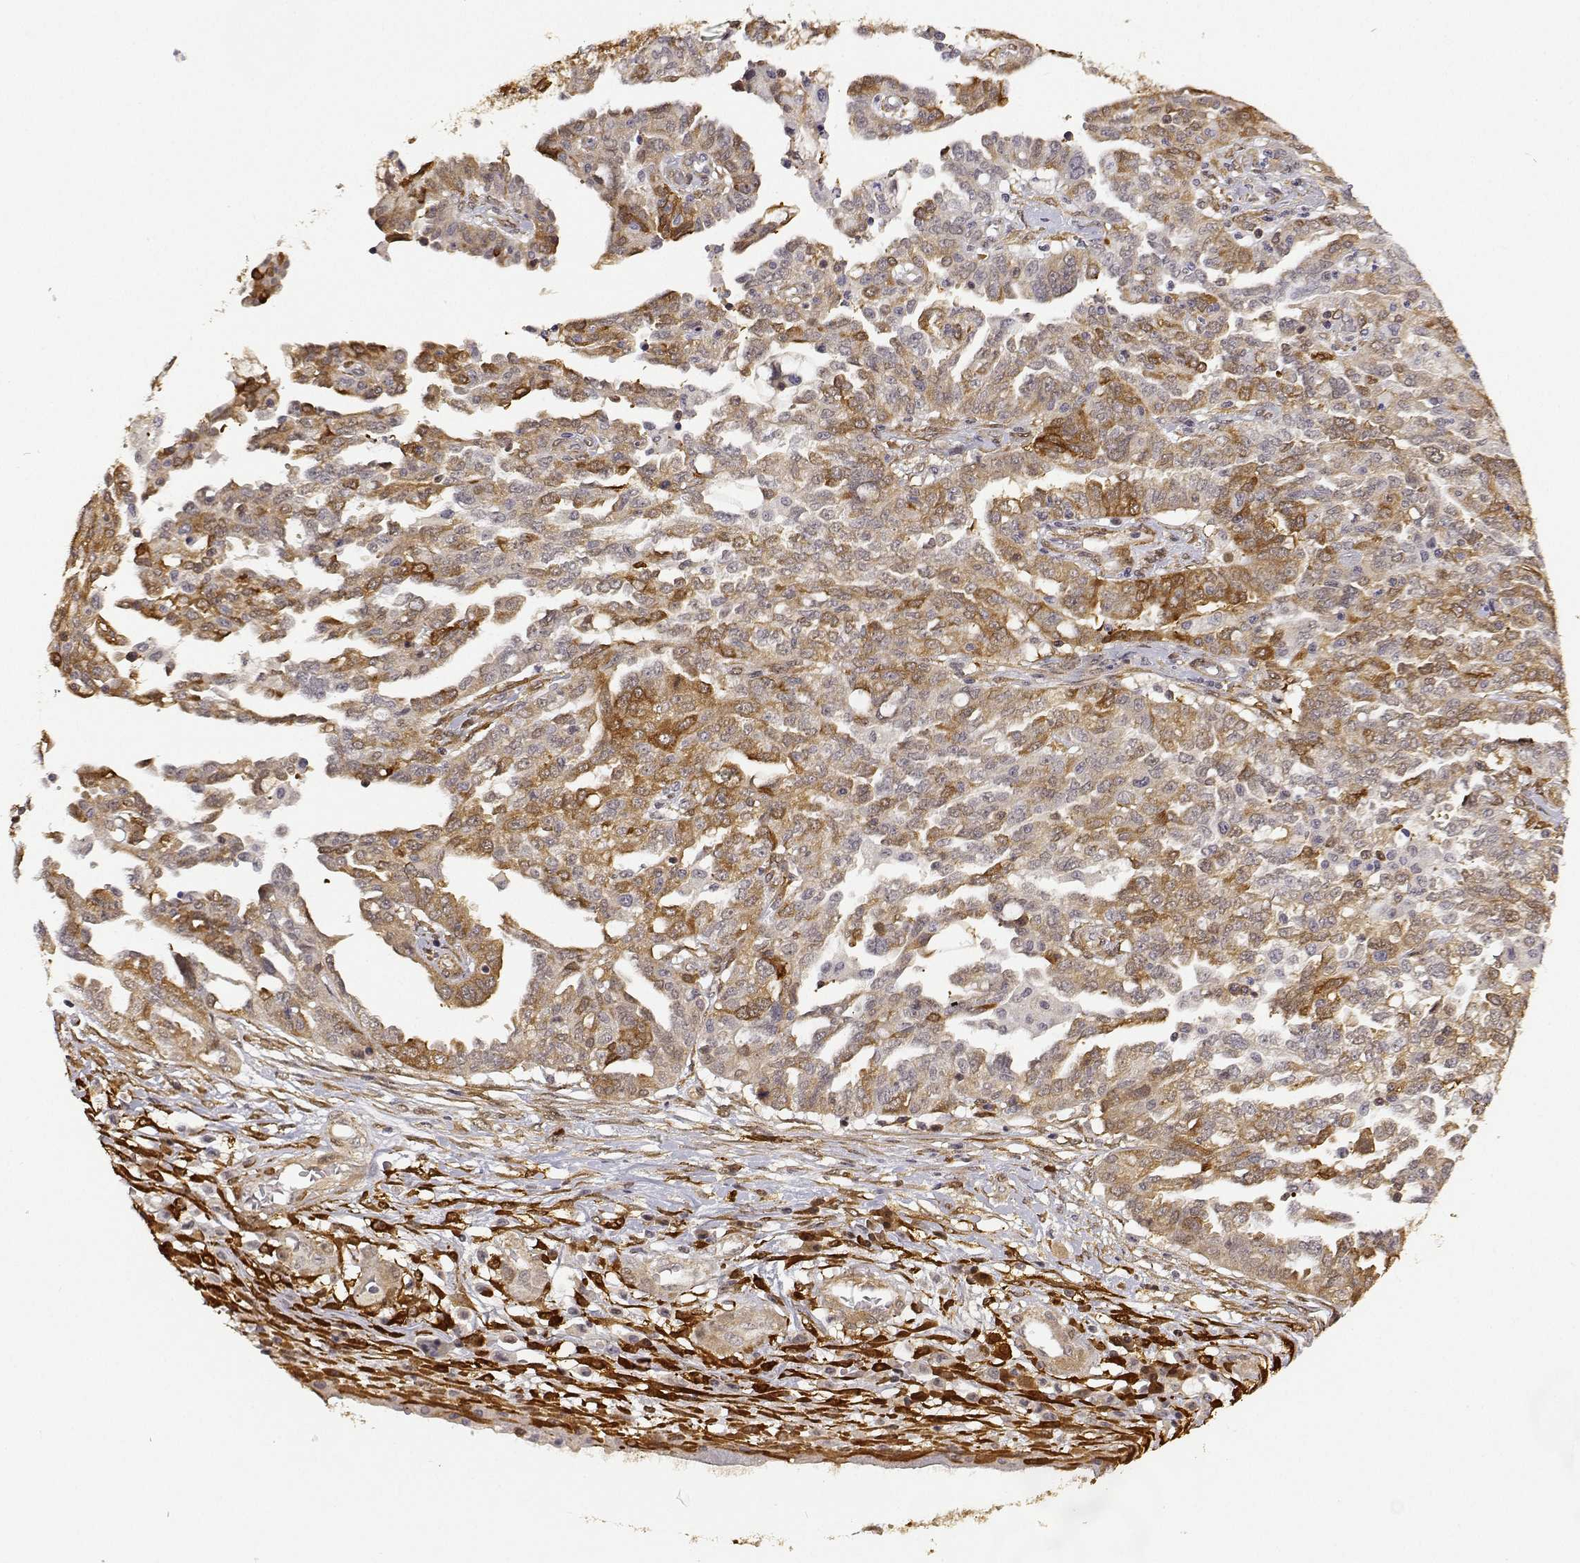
{"staining": {"intensity": "moderate", "quantity": ">75%", "location": "cytoplasmic/membranous"}, "tissue": "ovarian cancer", "cell_type": "Tumor cells", "image_type": "cancer", "snomed": [{"axis": "morphology", "description": "Cystadenocarcinoma, serous, NOS"}, {"axis": "topography", "description": "Ovary"}], "caption": "Moderate cytoplasmic/membranous expression is appreciated in approximately >75% of tumor cells in ovarian cancer (serous cystadenocarcinoma).", "gene": "PHGDH", "patient": {"sex": "female", "age": 67}}